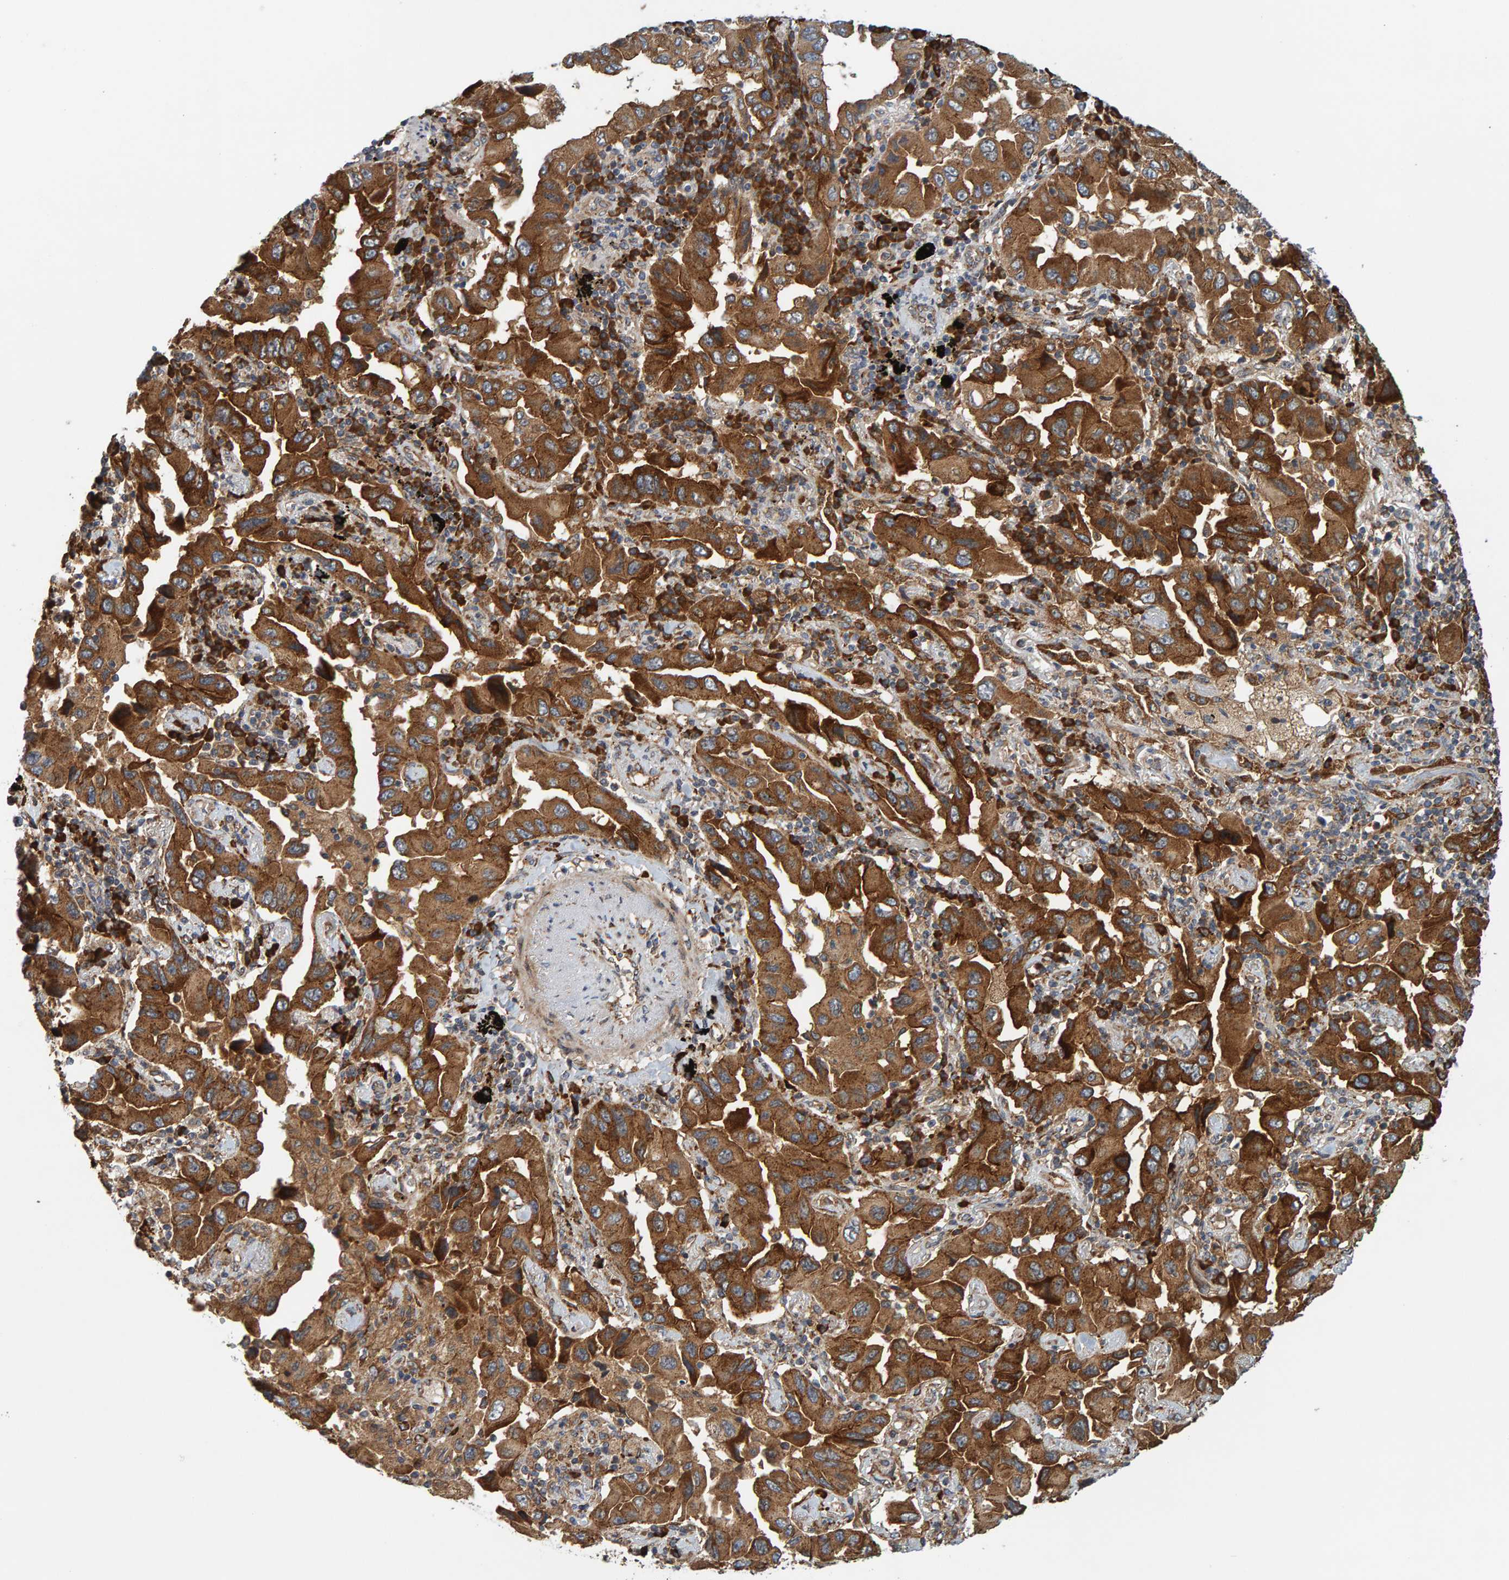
{"staining": {"intensity": "strong", "quantity": ">75%", "location": "cytoplasmic/membranous"}, "tissue": "lung cancer", "cell_type": "Tumor cells", "image_type": "cancer", "snomed": [{"axis": "morphology", "description": "Adenocarcinoma, NOS"}, {"axis": "topography", "description": "Lung"}], "caption": "High-magnification brightfield microscopy of lung cancer (adenocarcinoma) stained with DAB (brown) and counterstained with hematoxylin (blue). tumor cells exhibit strong cytoplasmic/membranous staining is appreciated in about>75% of cells.", "gene": "BAIAP2", "patient": {"sex": "female", "age": 65}}